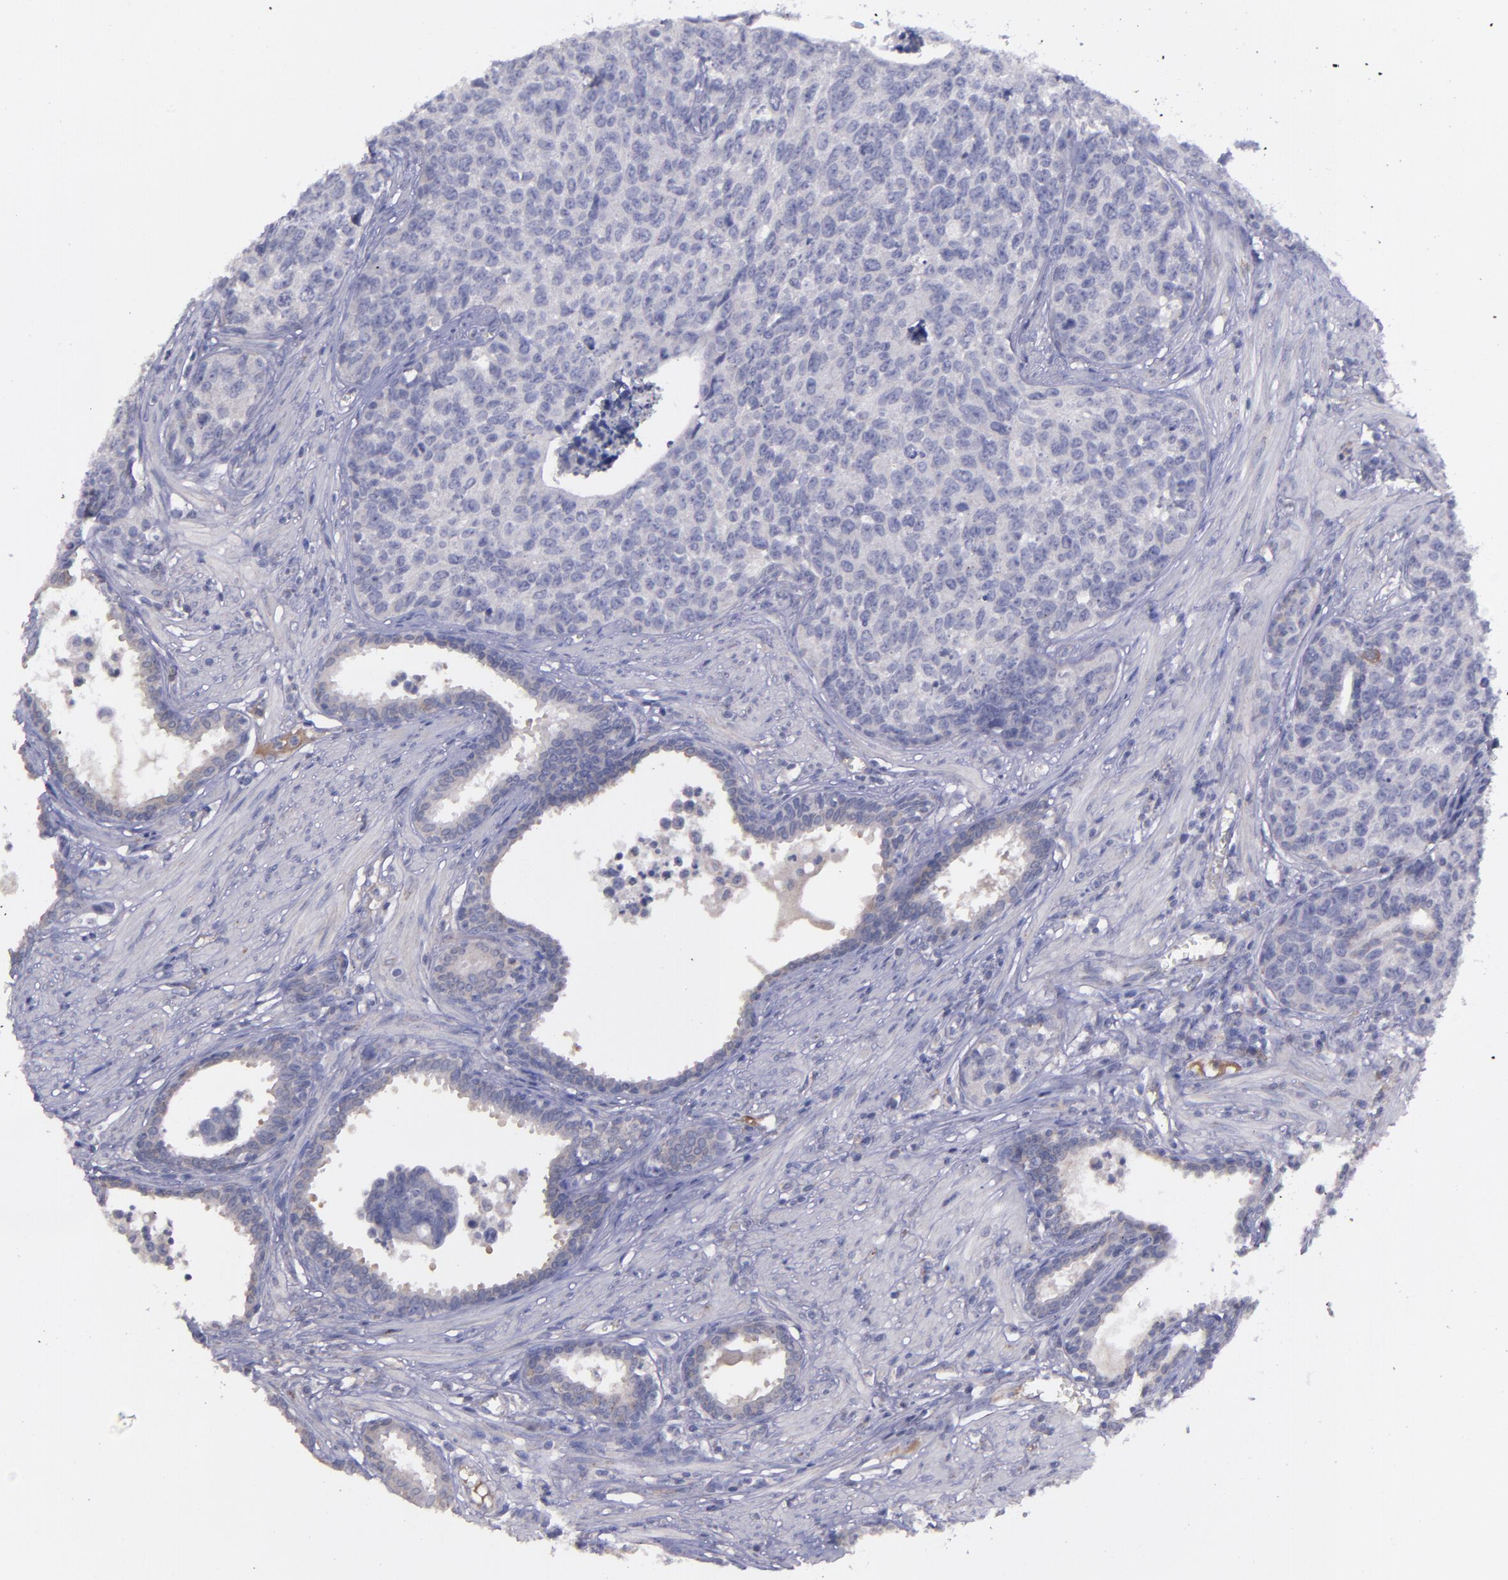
{"staining": {"intensity": "weak", "quantity": "25%-75%", "location": "cytoplasmic/membranous"}, "tissue": "urothelial cancer", "cell_type": "Tumor cells", "image_type": "cancer", "snomed": [{"axis": "morphology", "description": "Urothelial carcinoma, High grade"}, {"axis": "topography", "description": "Urinary bladder"}], "caption": "Immunohistochemical staining of high-grade urothelial carcinoma demonstrates weak cytoplasmic/membranous protein expression in about 25%-75% of tumor cells.", "gene": "MASP1", "patient": {"sex": "male", "age": 81}}